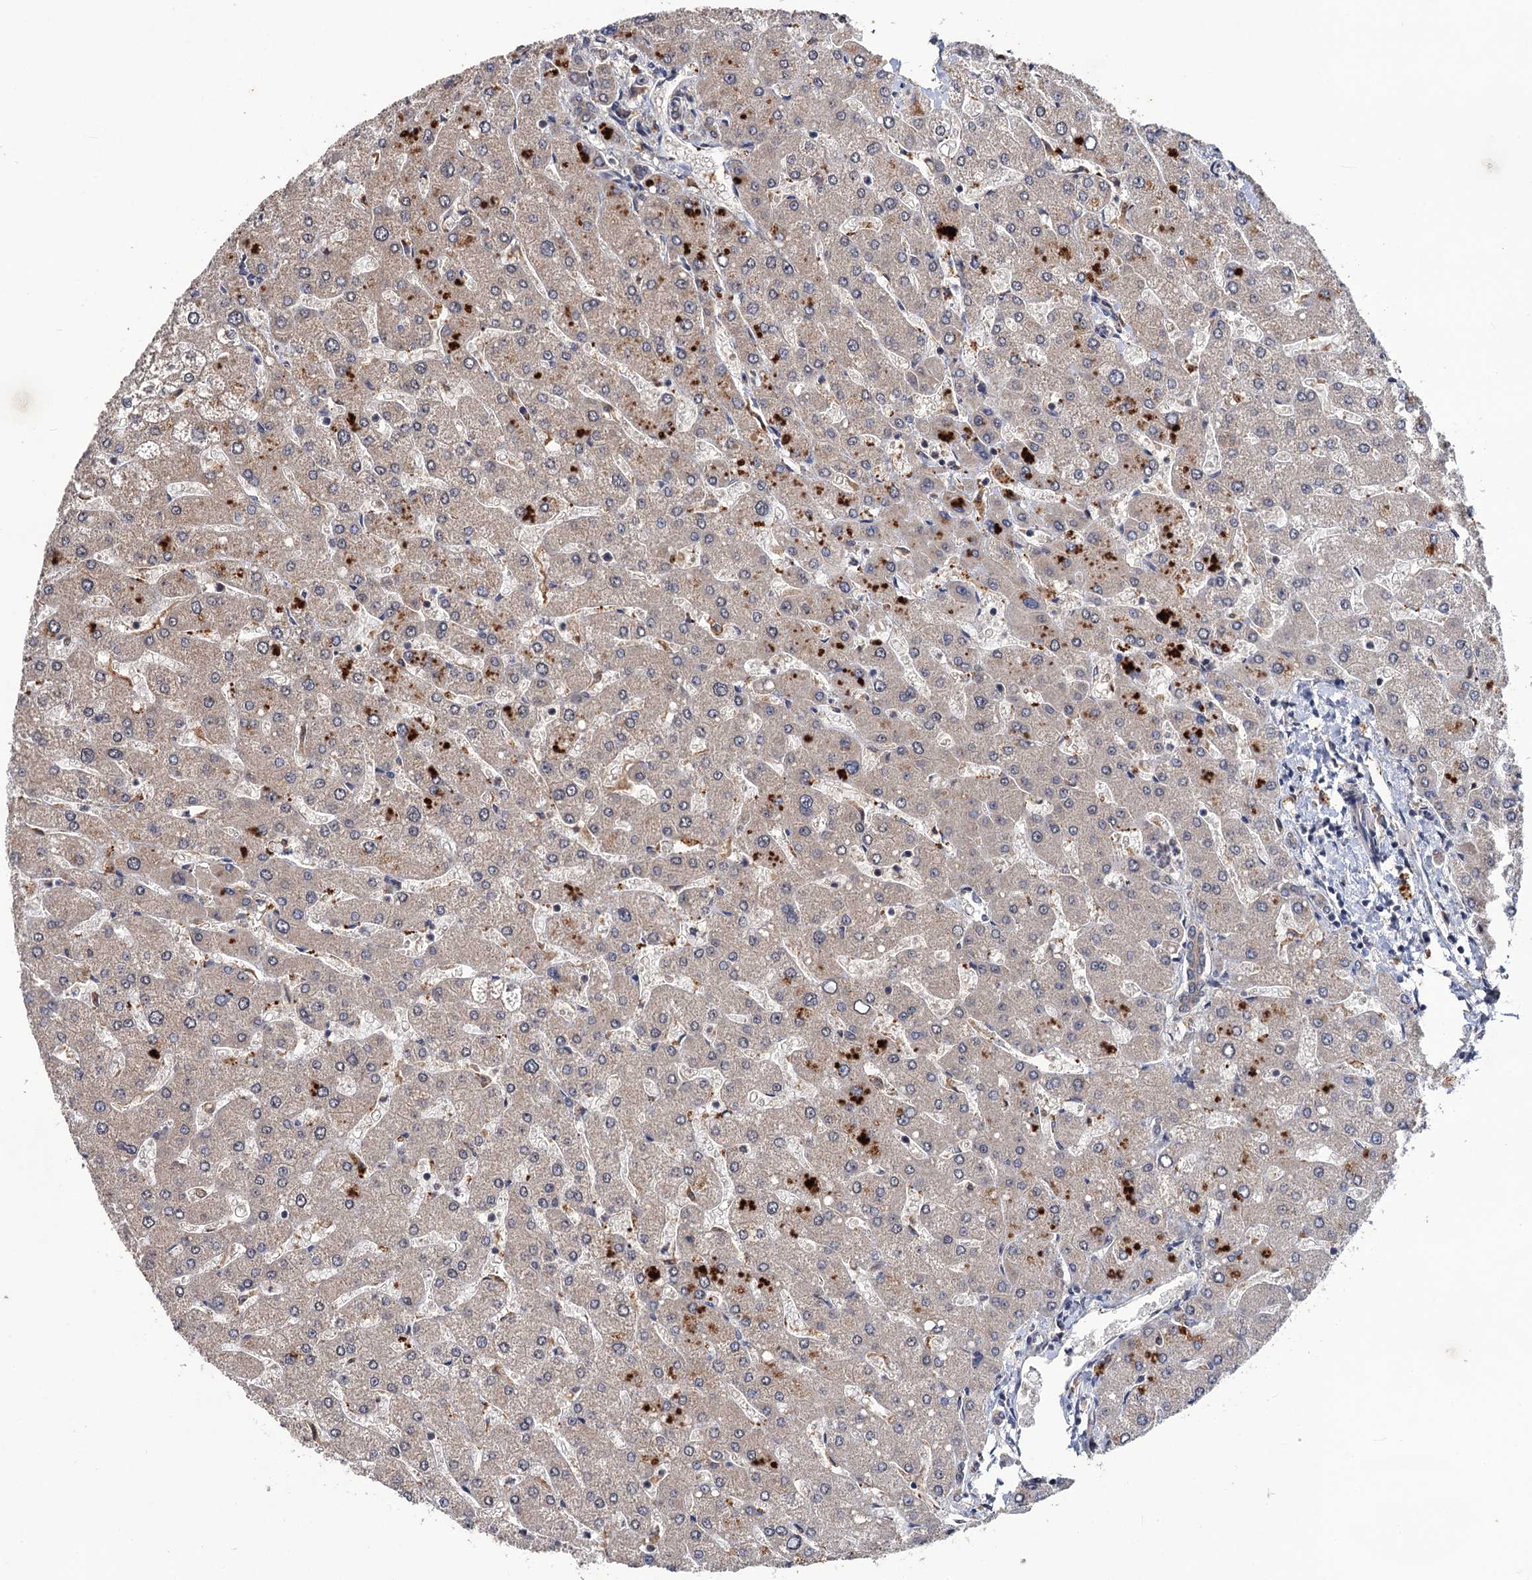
{"staining": {"intensity": "weak", "quantity": "25%-75%", "location": "cytoplasmic/membranous"}, "tissue": "liver", "cell_type": "Cholangiocytes", "image_type": "normal", "snomed": [{"axis": "morphology", "description": "Normal tissue, NOS"}, {"axis": "topography", "description": "Liver"}], "caption": "DAB (3,3'-diaminobenzidine) immunohistochemical staining of normal human liver demonstrates weak cytoplasmic/membranous protein positivity in about 25%-75% of cholangiocytes. (Brightfield microscopy of DAB IHC at high magnification).", "gene": "LRRC63", "patient": {"sex": "male", "age": 55}}